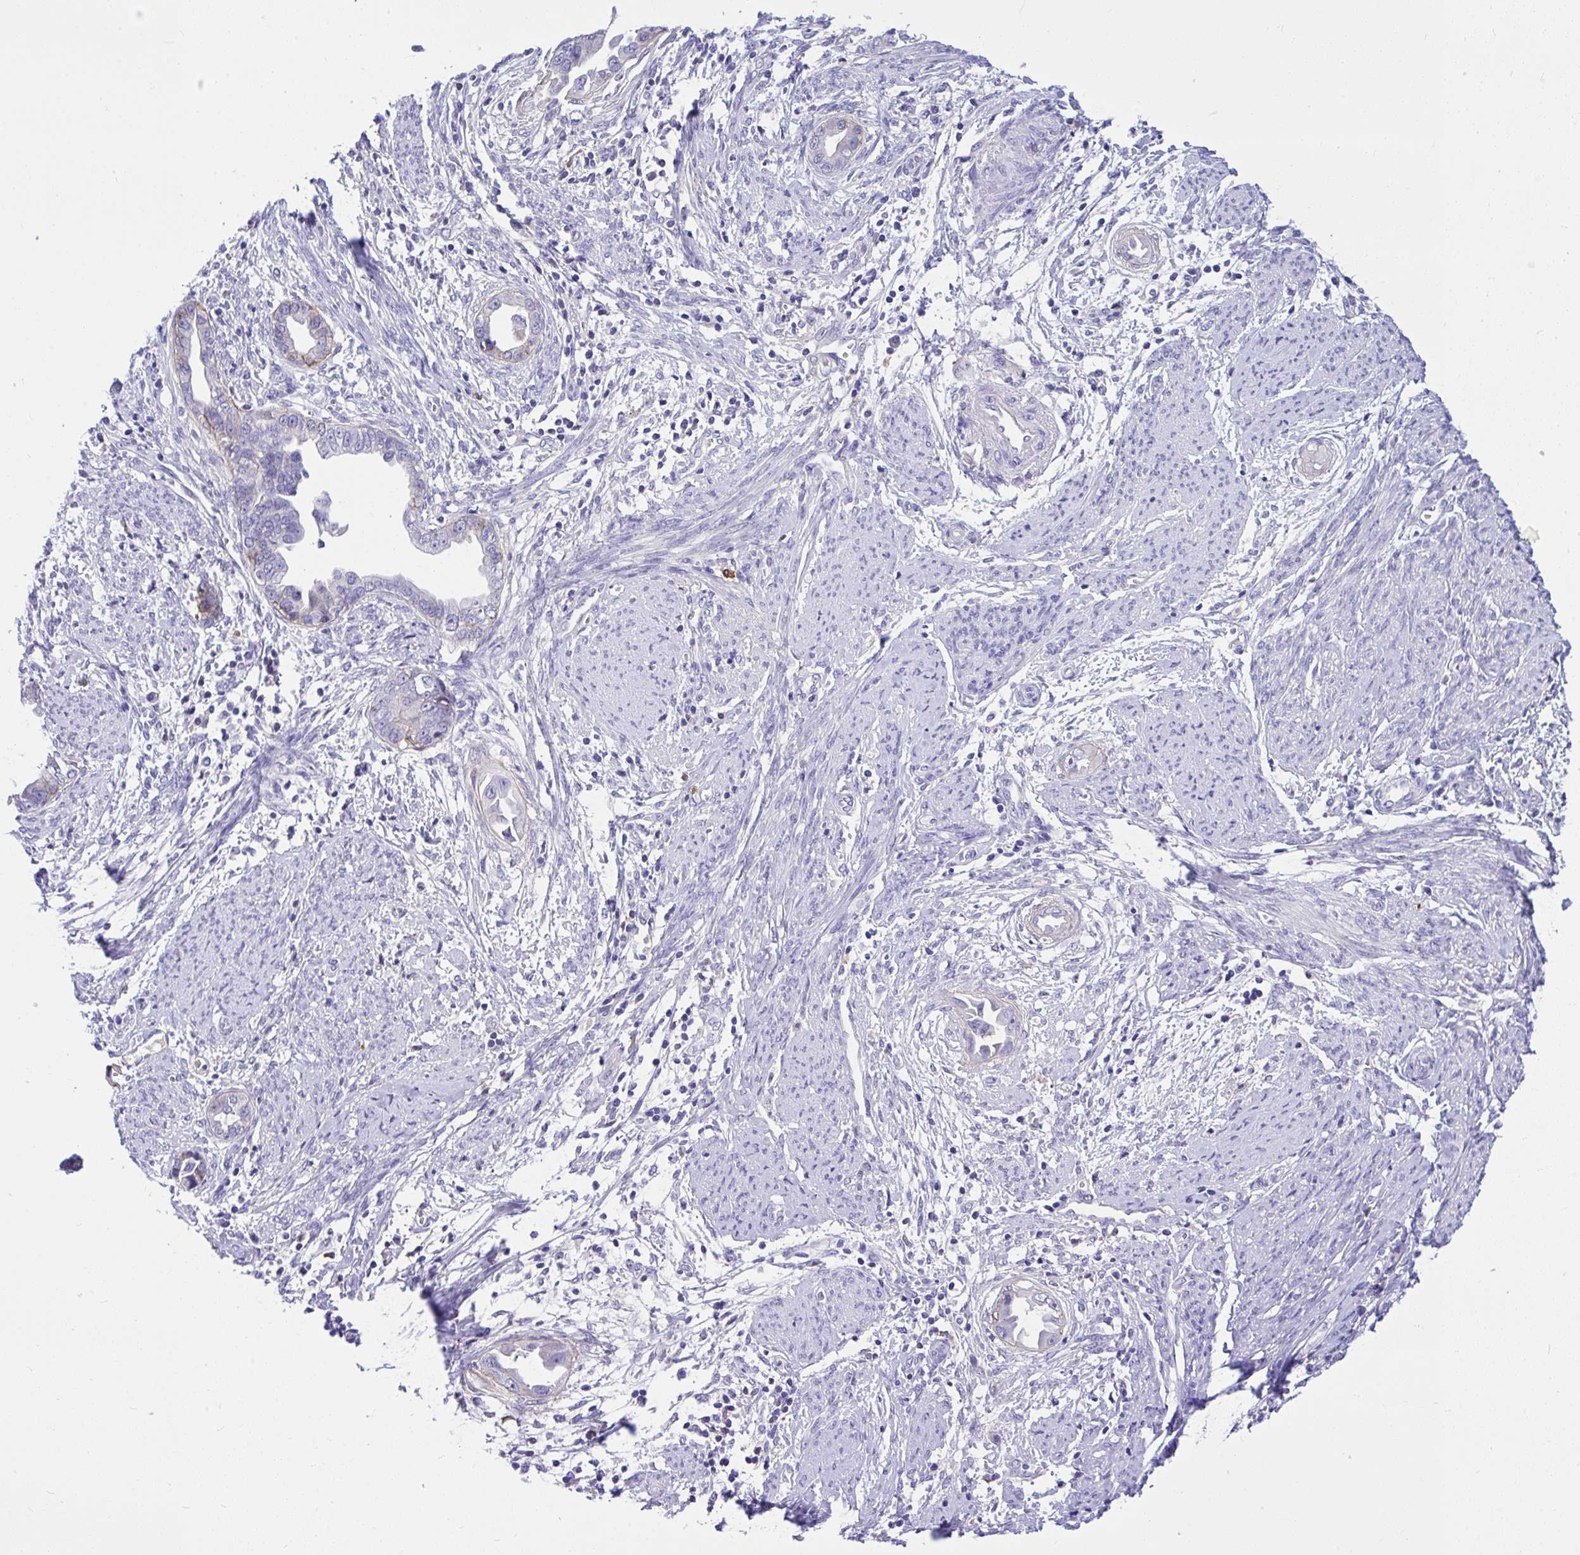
{"staining": {"intensity": "negative", "quantity": "none", "location": "none"}, "tissue": "endometrial cancer", "cell_type": "Tumor cells", "image_type": "cancer", "snomed": [{"axis": "morphology", "description": "Adenocarcinoma, NOS"}, {"axis": "topography", "description": "Endometrium"}], "caption": "An image of endometrial adenocarcinoma stained for a protein exhibits no brown staining in tumor cells. (Brightfield microscopy of DAB (3,3'-diaminobenzidine) immunohistochemistry at high magnification).", "gene": "HRG", "patient": {"sex": "female", "age": 57}}